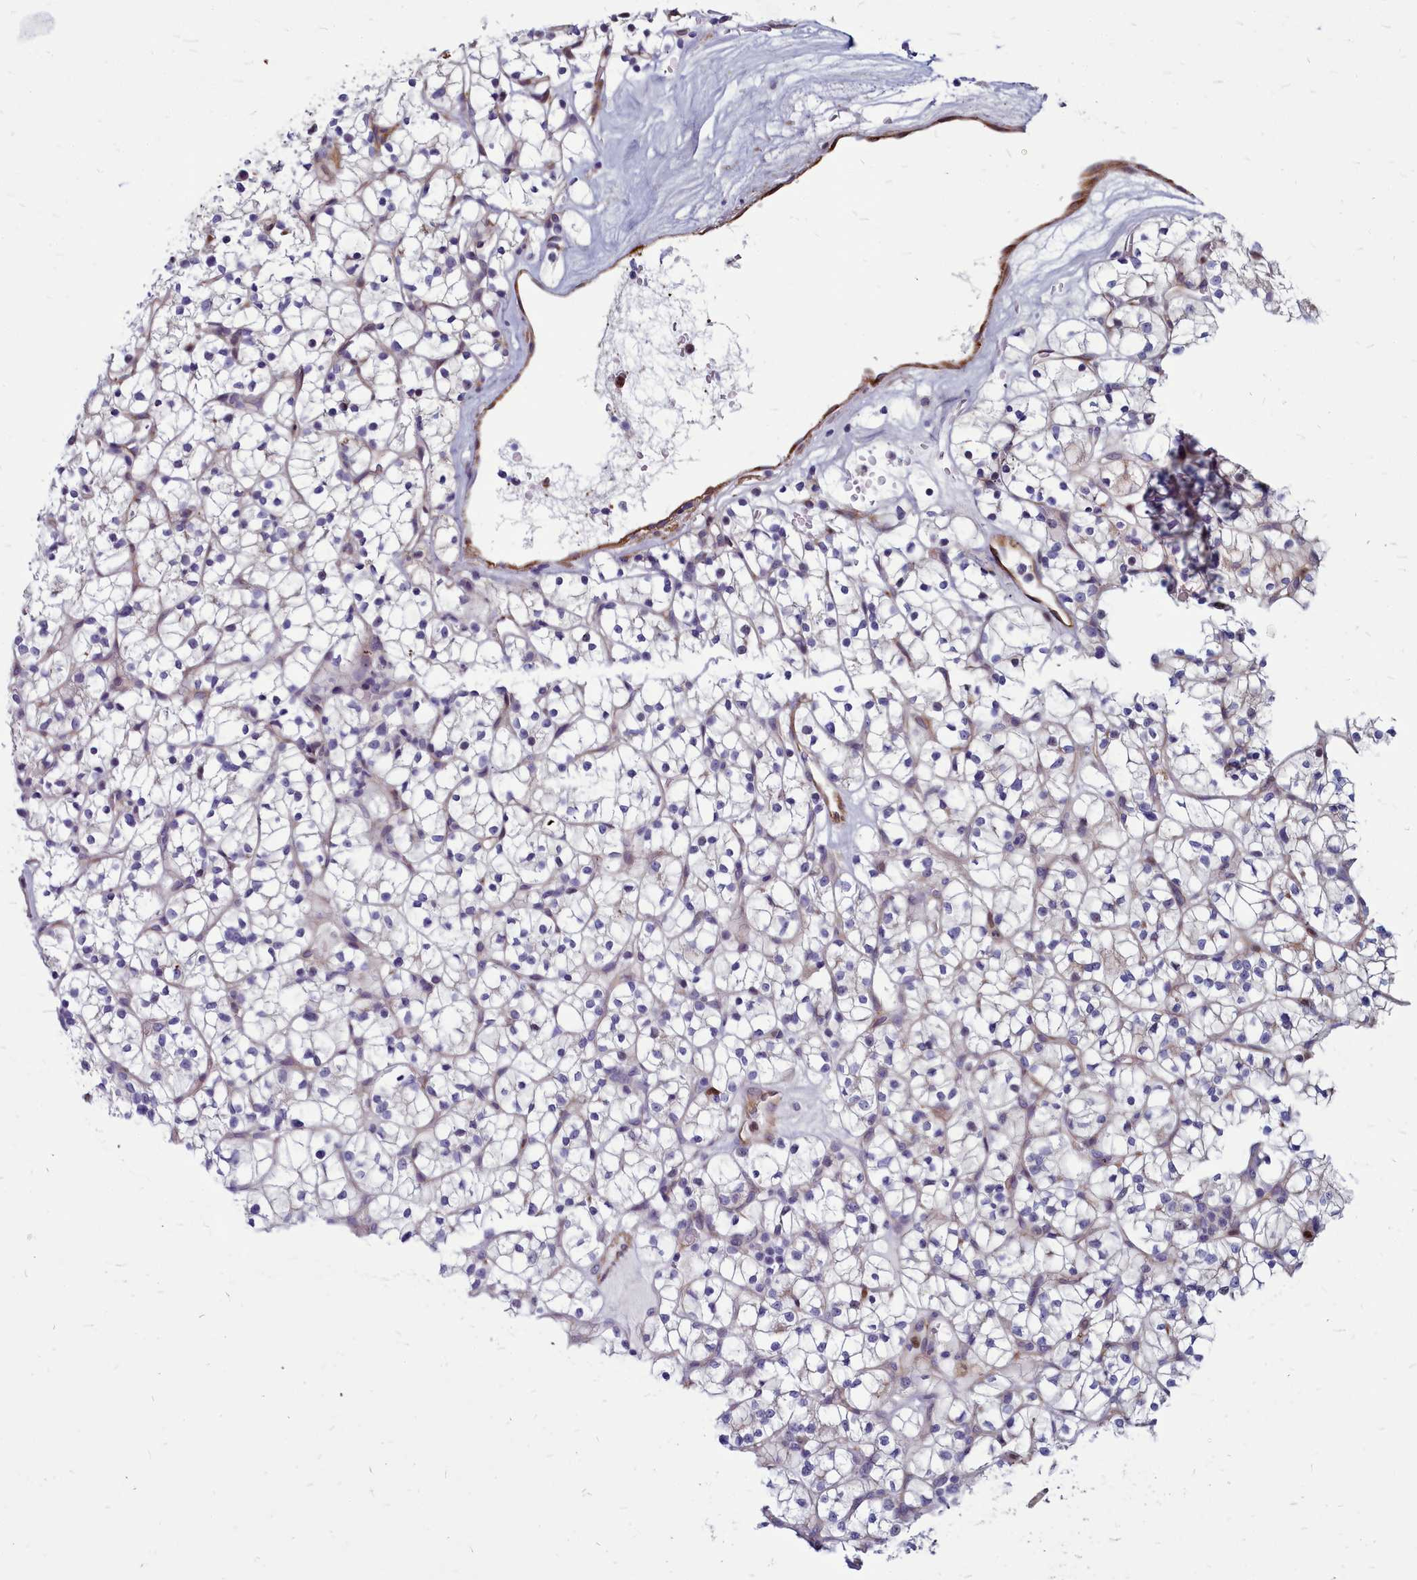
{"staining": {"intensity": "negative", "quantity": "none", "location": "none"}, "tissue": "renal cancer", "cell_type": "Tumor cells", "image_type": "cancer", "snomed": [{"axis": "morphology", "description": "Adenocarcinoma, NOS"}, {"axis": "topography", "description": "Kidney"}], "caption": "IHC histopathology image of neoplastic tissue: renal adenocarcinoma stained with DAB (3,3'-diaminobenzidine) reveals no significant protein staining in tumor cells.", "gene": "TTC5", "patient": {"sex": "female", "age": 64}}